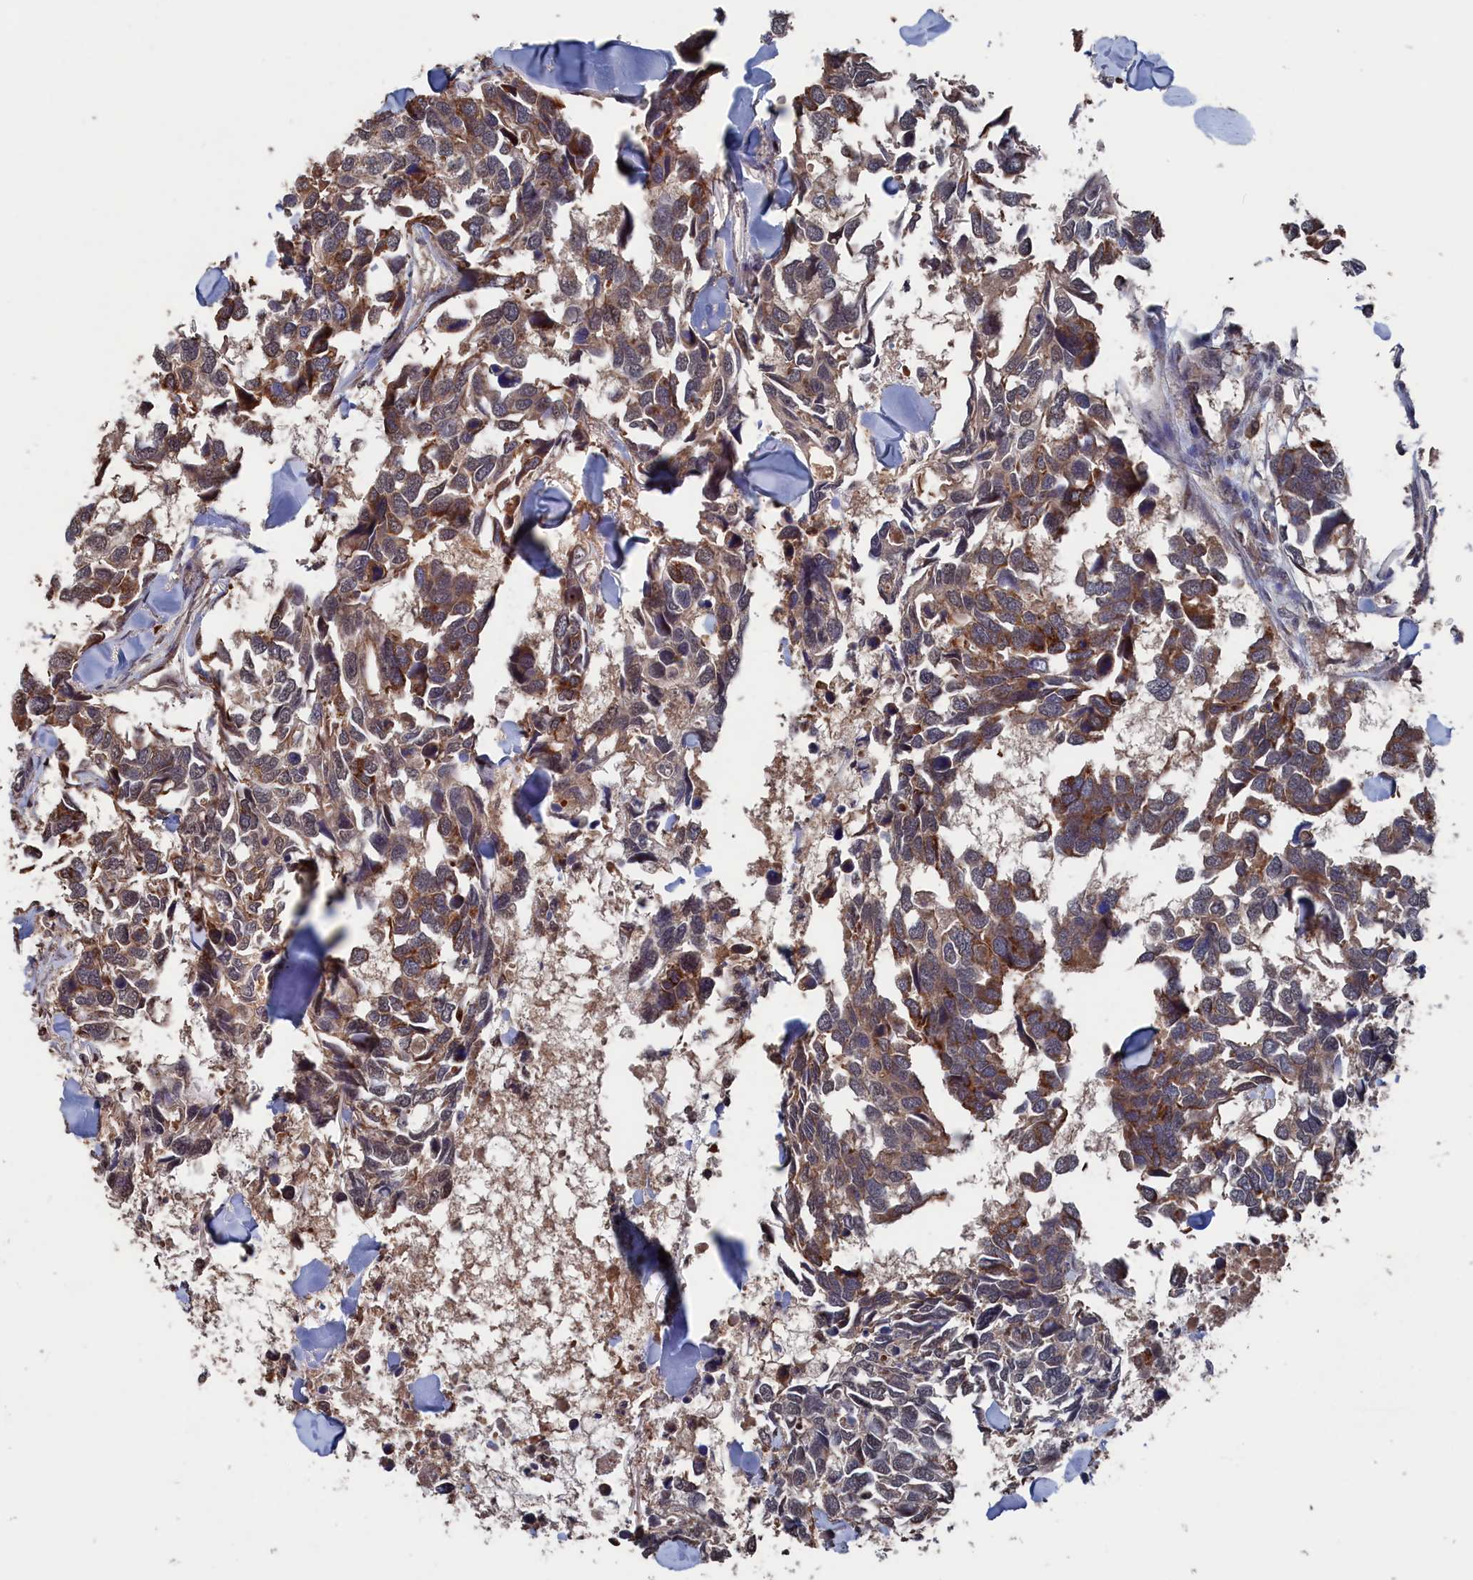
{"staining": {"intensity": "moderate", "quantity": "<25%", "location": "cytoplasmic/membranous"}, "tissue": "breast cancer", "cell_type": "Tumor cells", "image_type": "cancer", "snomed": [{"axis": "morphology", "description": "Duct carcinoma"}, {"axis": "topography", "description": "Breast"}], "caption": "A low amount of moderate cytoplasmic/membranous expression is present in about <25% of tumor cells in breast cancer (invasive ductal carcinoma) tissue.", "gene": "PDE12", "patient": {"sex": "female", "age": 83}}